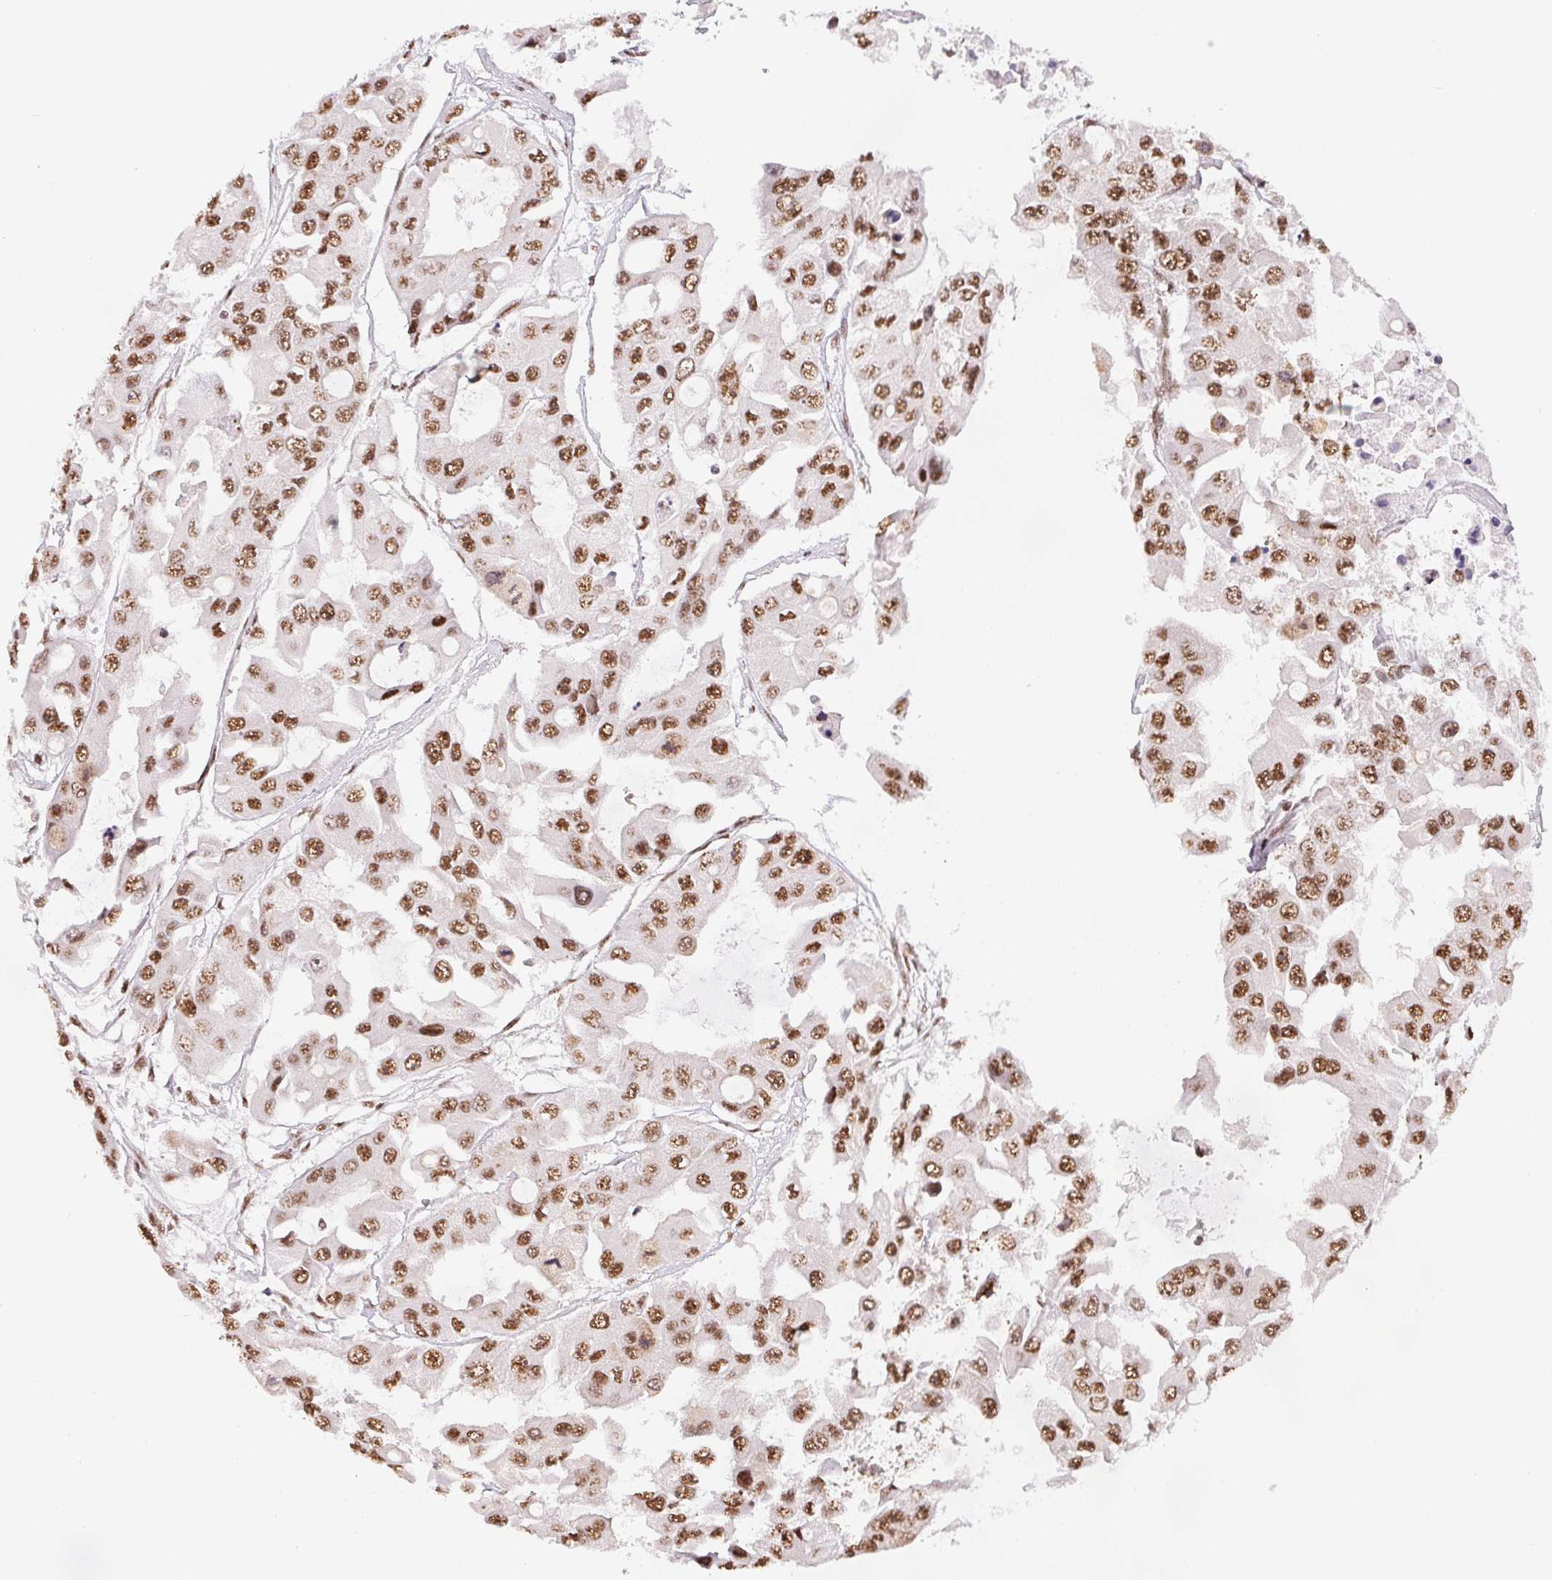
{"staining": {"intensity": "strong", "quantity": ">75%", "location": "nuclear"}, "tissue": "ovarian cancer", "cell_type": "Tumor cells", "image_type": "cancer", "snomed": [{"axis": "morphology", "description": "Cystadenocarcinoma, serous, NOS"}, {"axis": "topography", "description": "Ovary"}], "caption": "Serous cystadenocarcinoma (ovarian) stained with DAB immunohistochemistry (IHC) demonstrates high levels of strong nuclear positivity in about >75% of tumor cells.", "gene": "IK", "patient": {"sex": "female", "age": 56}}